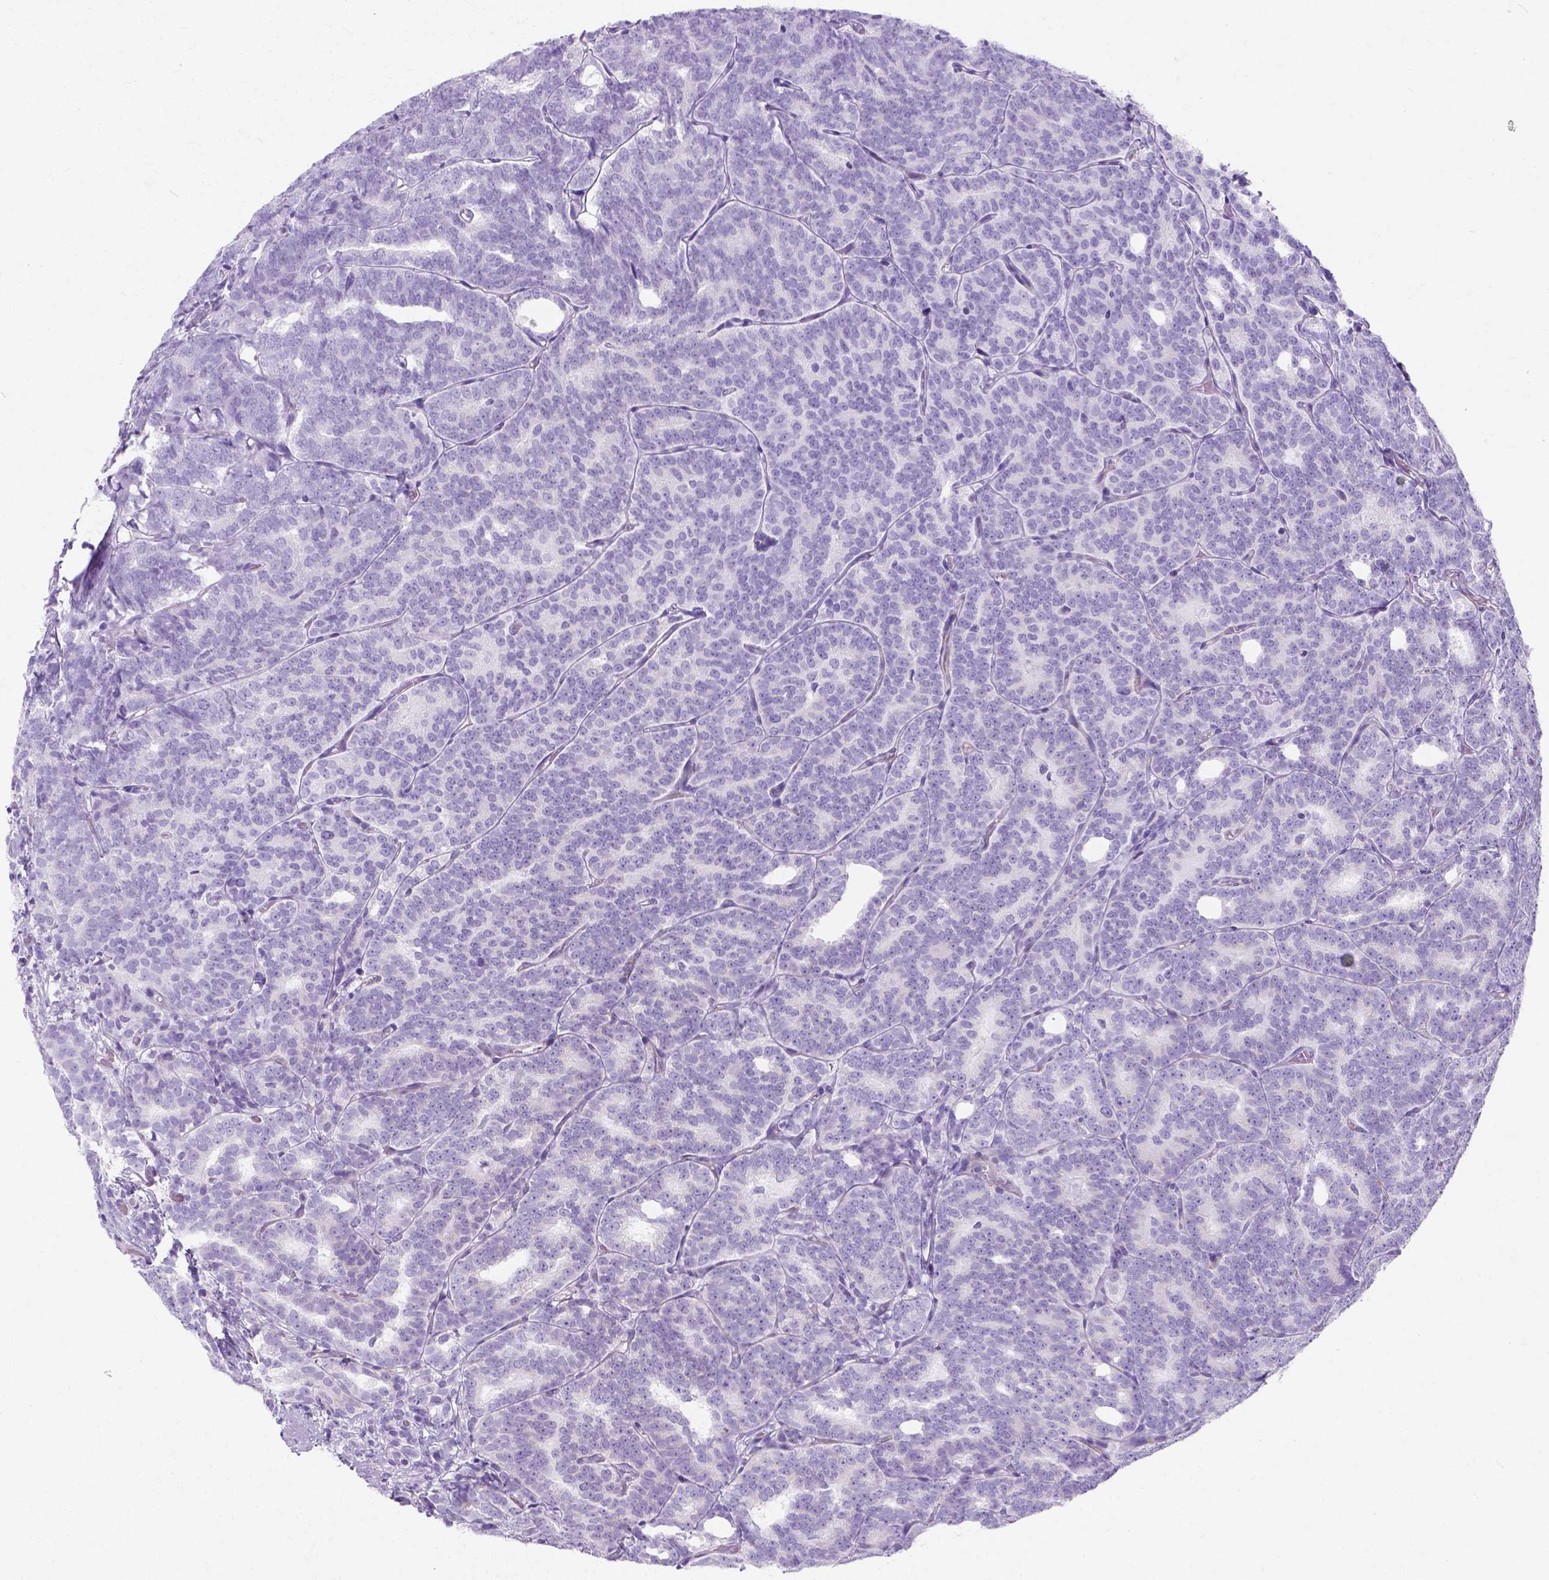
{"staining": {"intensity": "negative", "quantity": "none", "location": "none"}, "tissue": "prostate cancer", "cell_type": "Tumor cells", "image_type": "cancer", "snomed": [{"axis": "morphology", "description": "Adenocarcinoma, High grade"}, {"axis": "topography", "description": "Prostate"}], "caption": "The immunohistochemistry histopathology image has no significant expression in tumor cells of high-grade adenocarcinoma (prostate) tissue. (Brightfield microscopy of DAB immunohistochemistry (IHC) at high magnification).", "gene": "MYH15", "patient": {"sex": "male", "age": 53}}